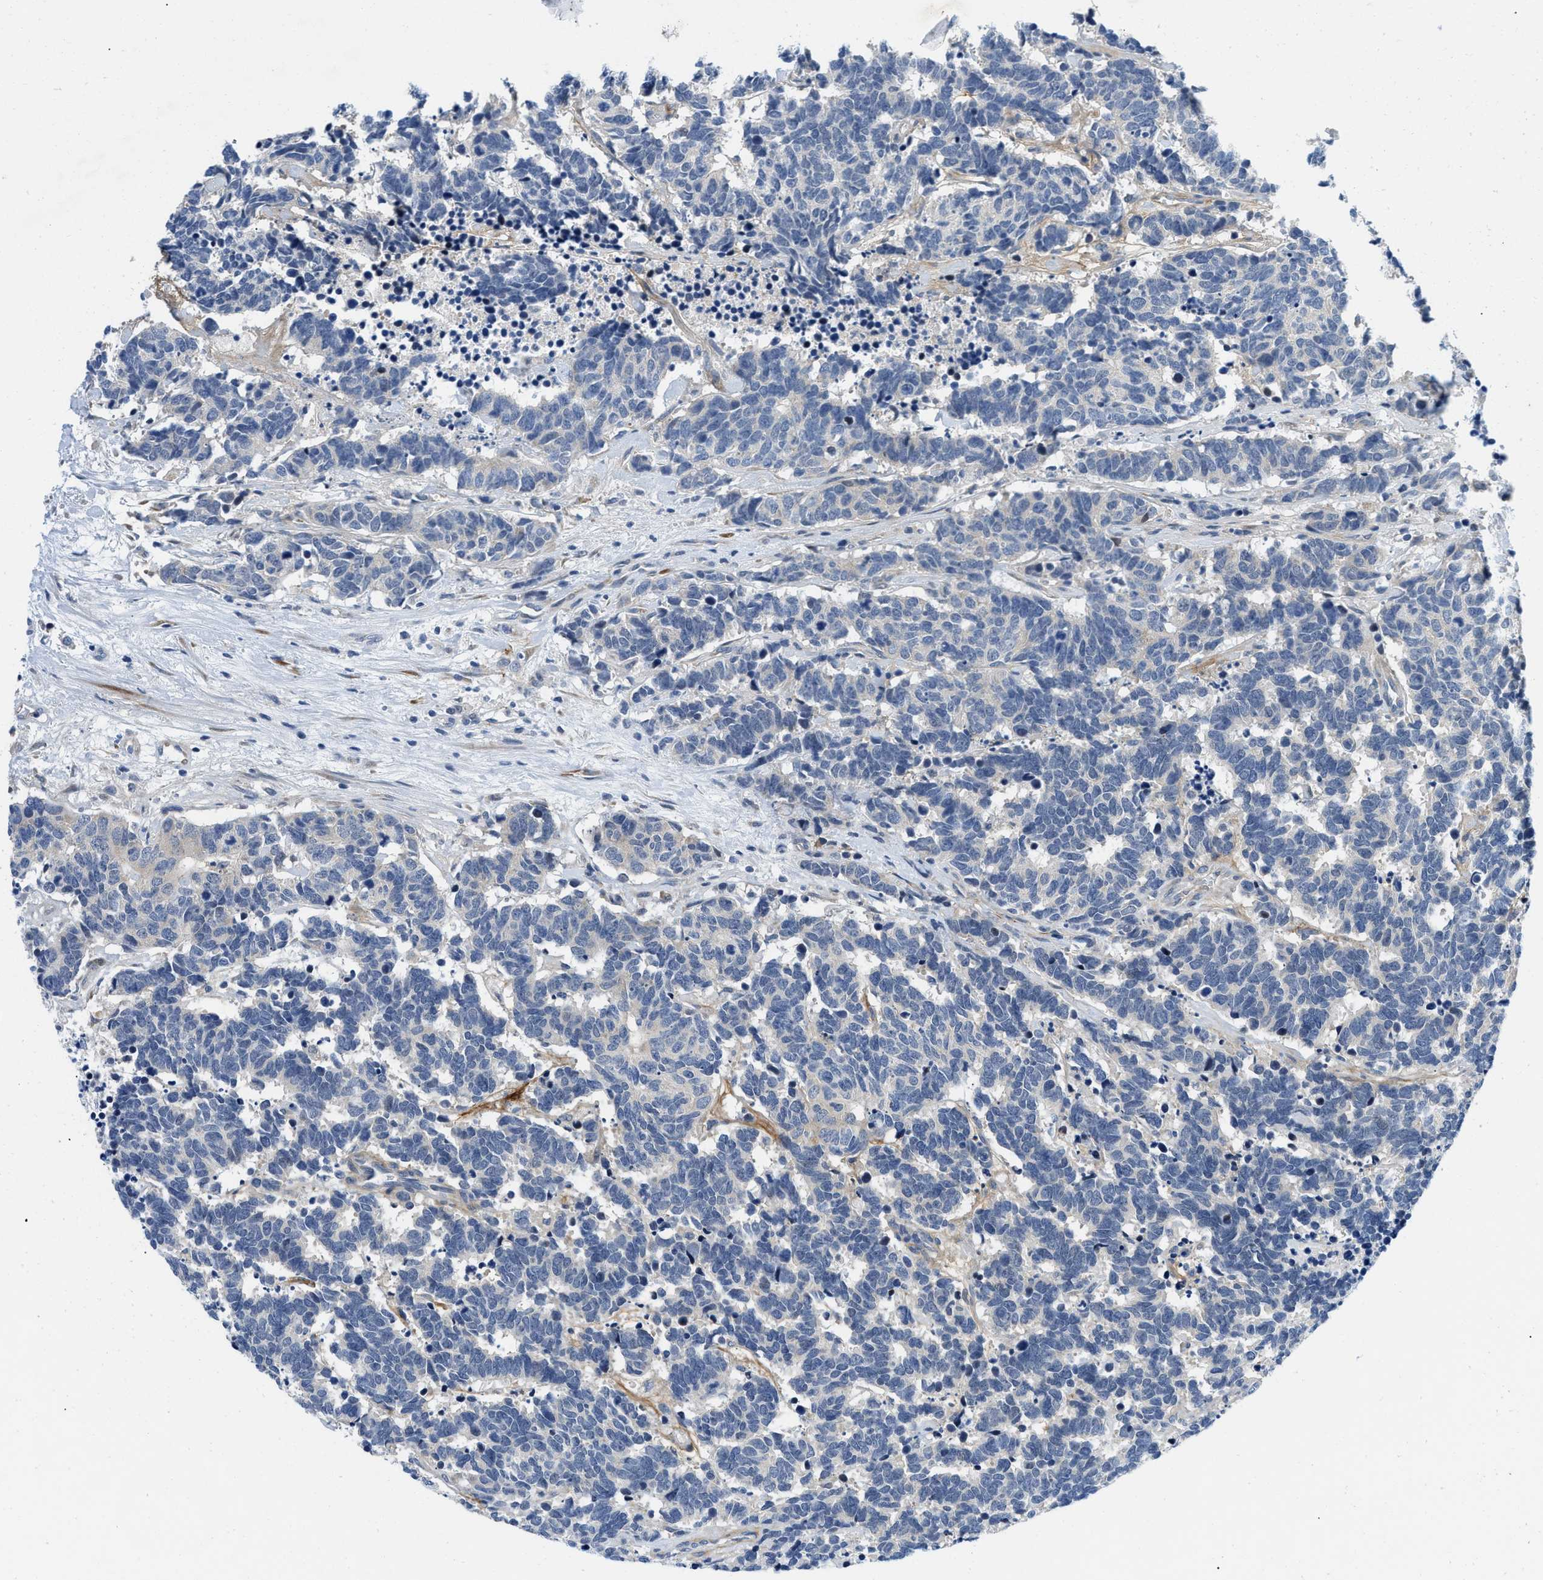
{"staining": {"intensity": "negative", "quantity": "none", "location": "none"}, "tissue": "carcinoid", "cell_type": "Tumor cells", "image_type": "cancer", "snomed": [{"axis": "morphology", "description": "Carcinoma, NOS"}, {"axis": "morphology", "description": "Carcinoid, malignant, NOS"}, {"axis": "topography", "description": "Urinary bladder"}], "caption": "Photomicrograph shows no significant protein expression in tumor cells of carcinoma. The staining was performed using DAB to visualize the protein expression in brown, while the nuclei were stained in blue with hematoxylin (Magnification: 20x).", "gene": "IKBKE", "patient": {"sex": "male", "age": 57}}